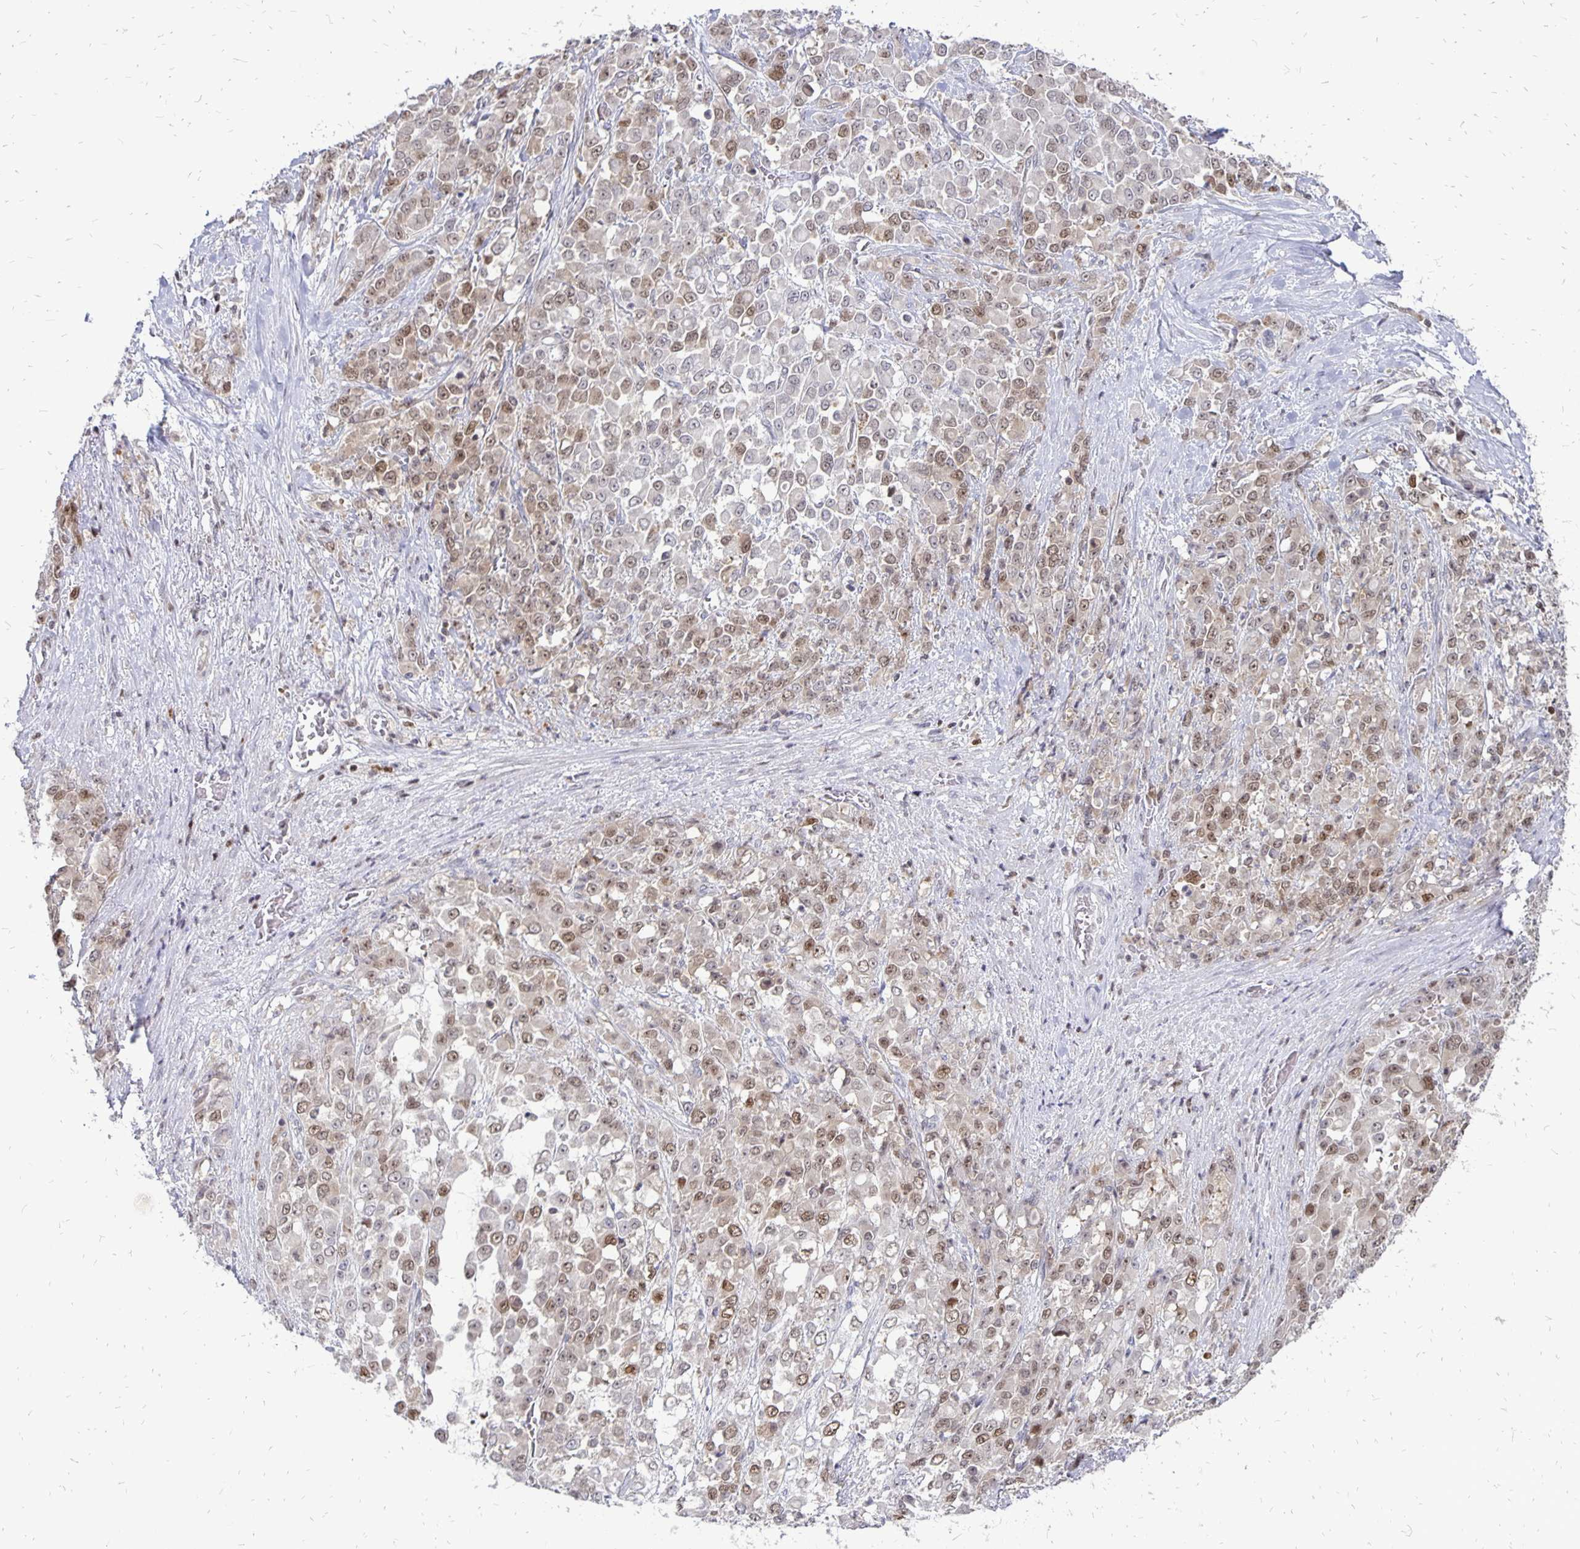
{"staining": {"intensity": "weak", "quantity": "25%-75%", "location": "nuclear"}, "tissue": "stomach cancer", "cell_type": "Tumor cells", "image_type": "cancer", "snomed": [{"axis": "morphology", "description": "Adenocarcinoma, NOS"}, {"axis": "topography", "description": "Stomach"}], "caption": "This micrograph shows immunohistochemistry staining of human stomach adenocarcinoma, with low weak nuclear expression in about 25%-75% of tumor cells.", "gene": "DCK", "patient": {"sex": "female", "age": 76}}